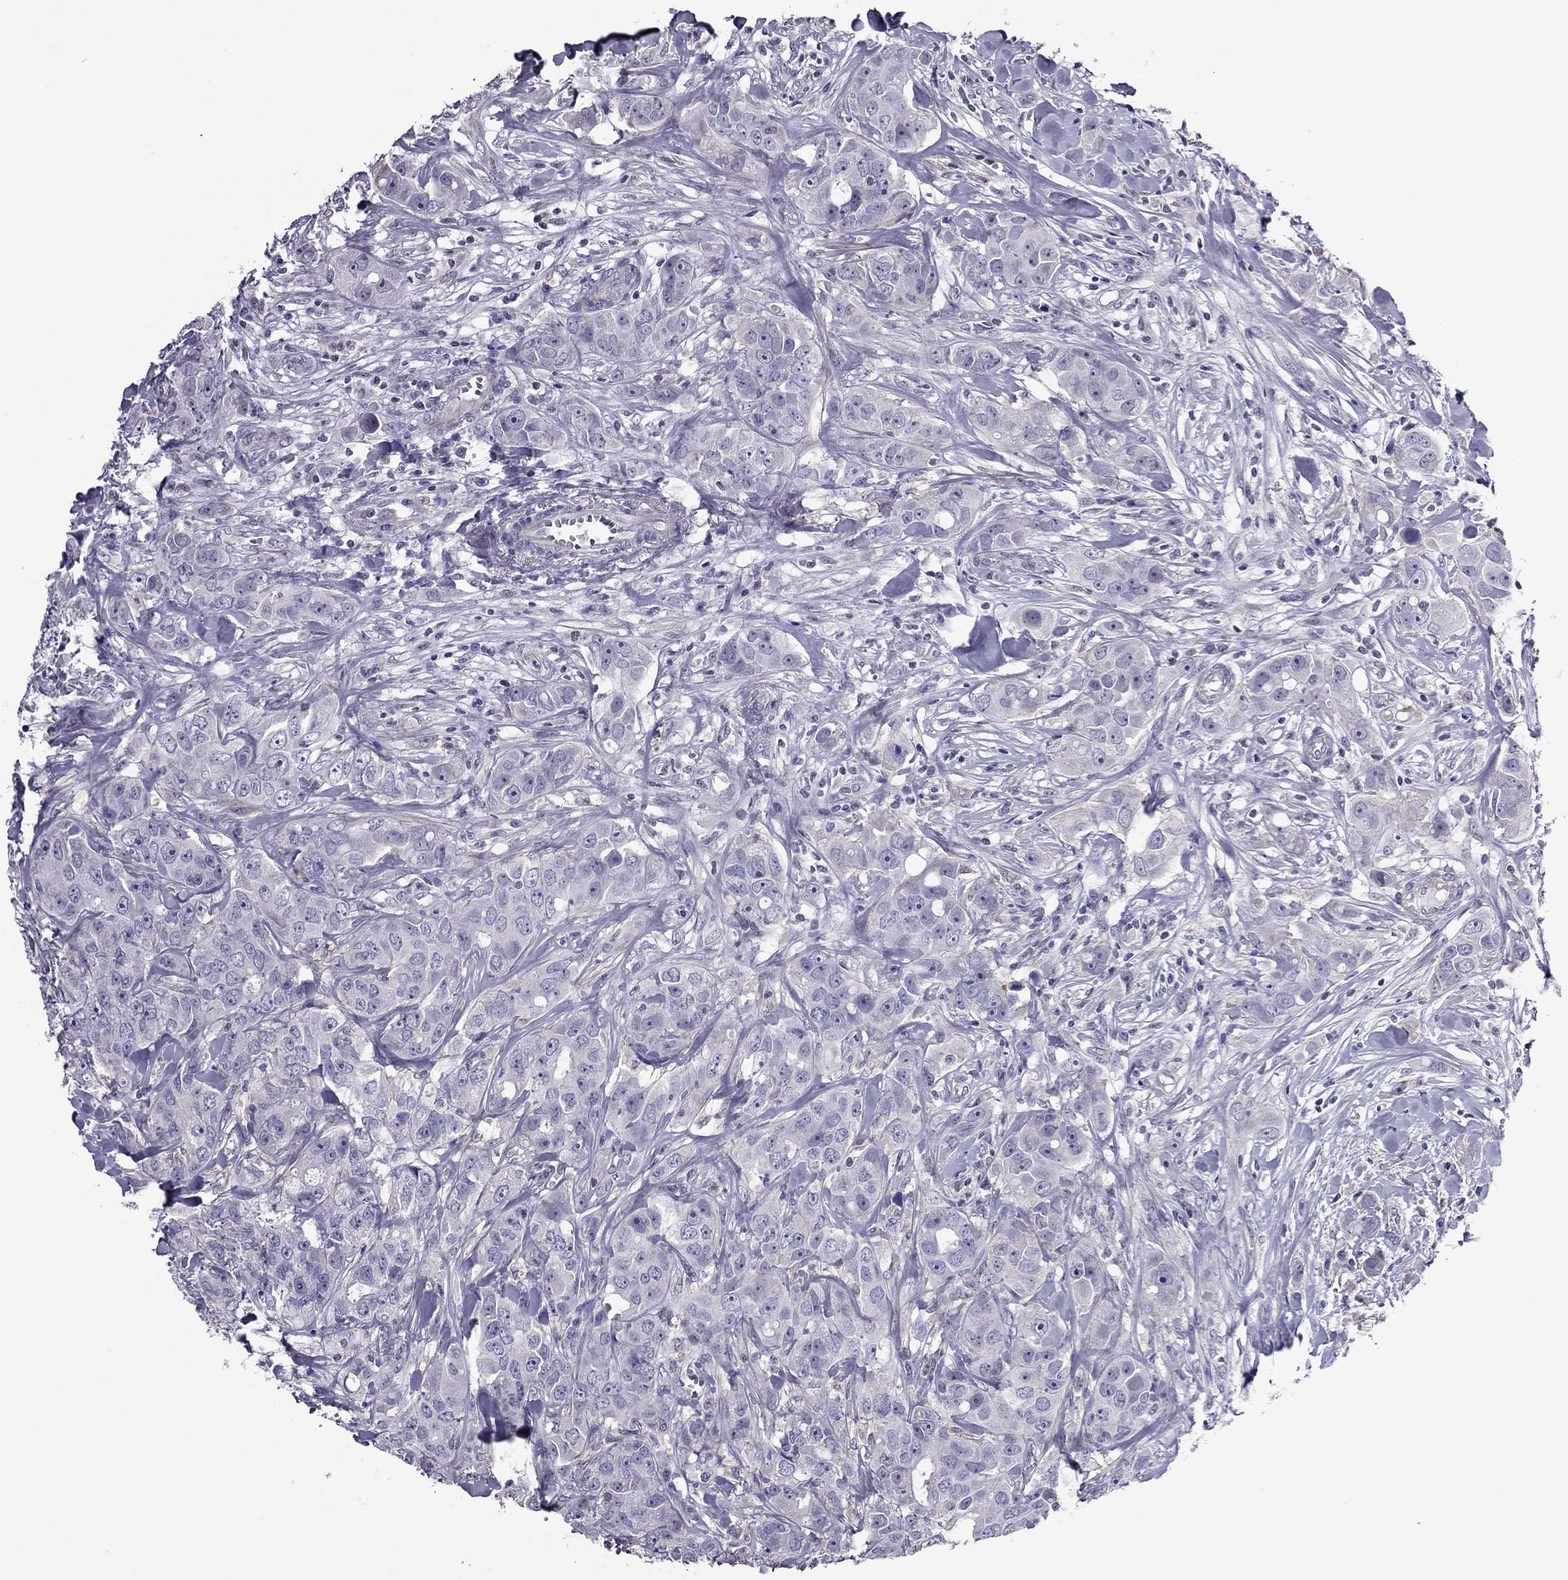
{"staining": {"intensity": "negative", "quantity": "none", "location": "none"}, "tissue": "breast cancer", "cell_type": "Tumor cells", "image_type": "cancer", "snomed": [{"axis": "morphology", "description": "Duct carcinoma"}, {"axis": "topography", "description": "Breast"}], "caption": "Tumor cells show no significant protein positivity in breast intraductal carcinoma.", "gene": "SLC16A8", "patient": {"sex": "female", "age": 43}}